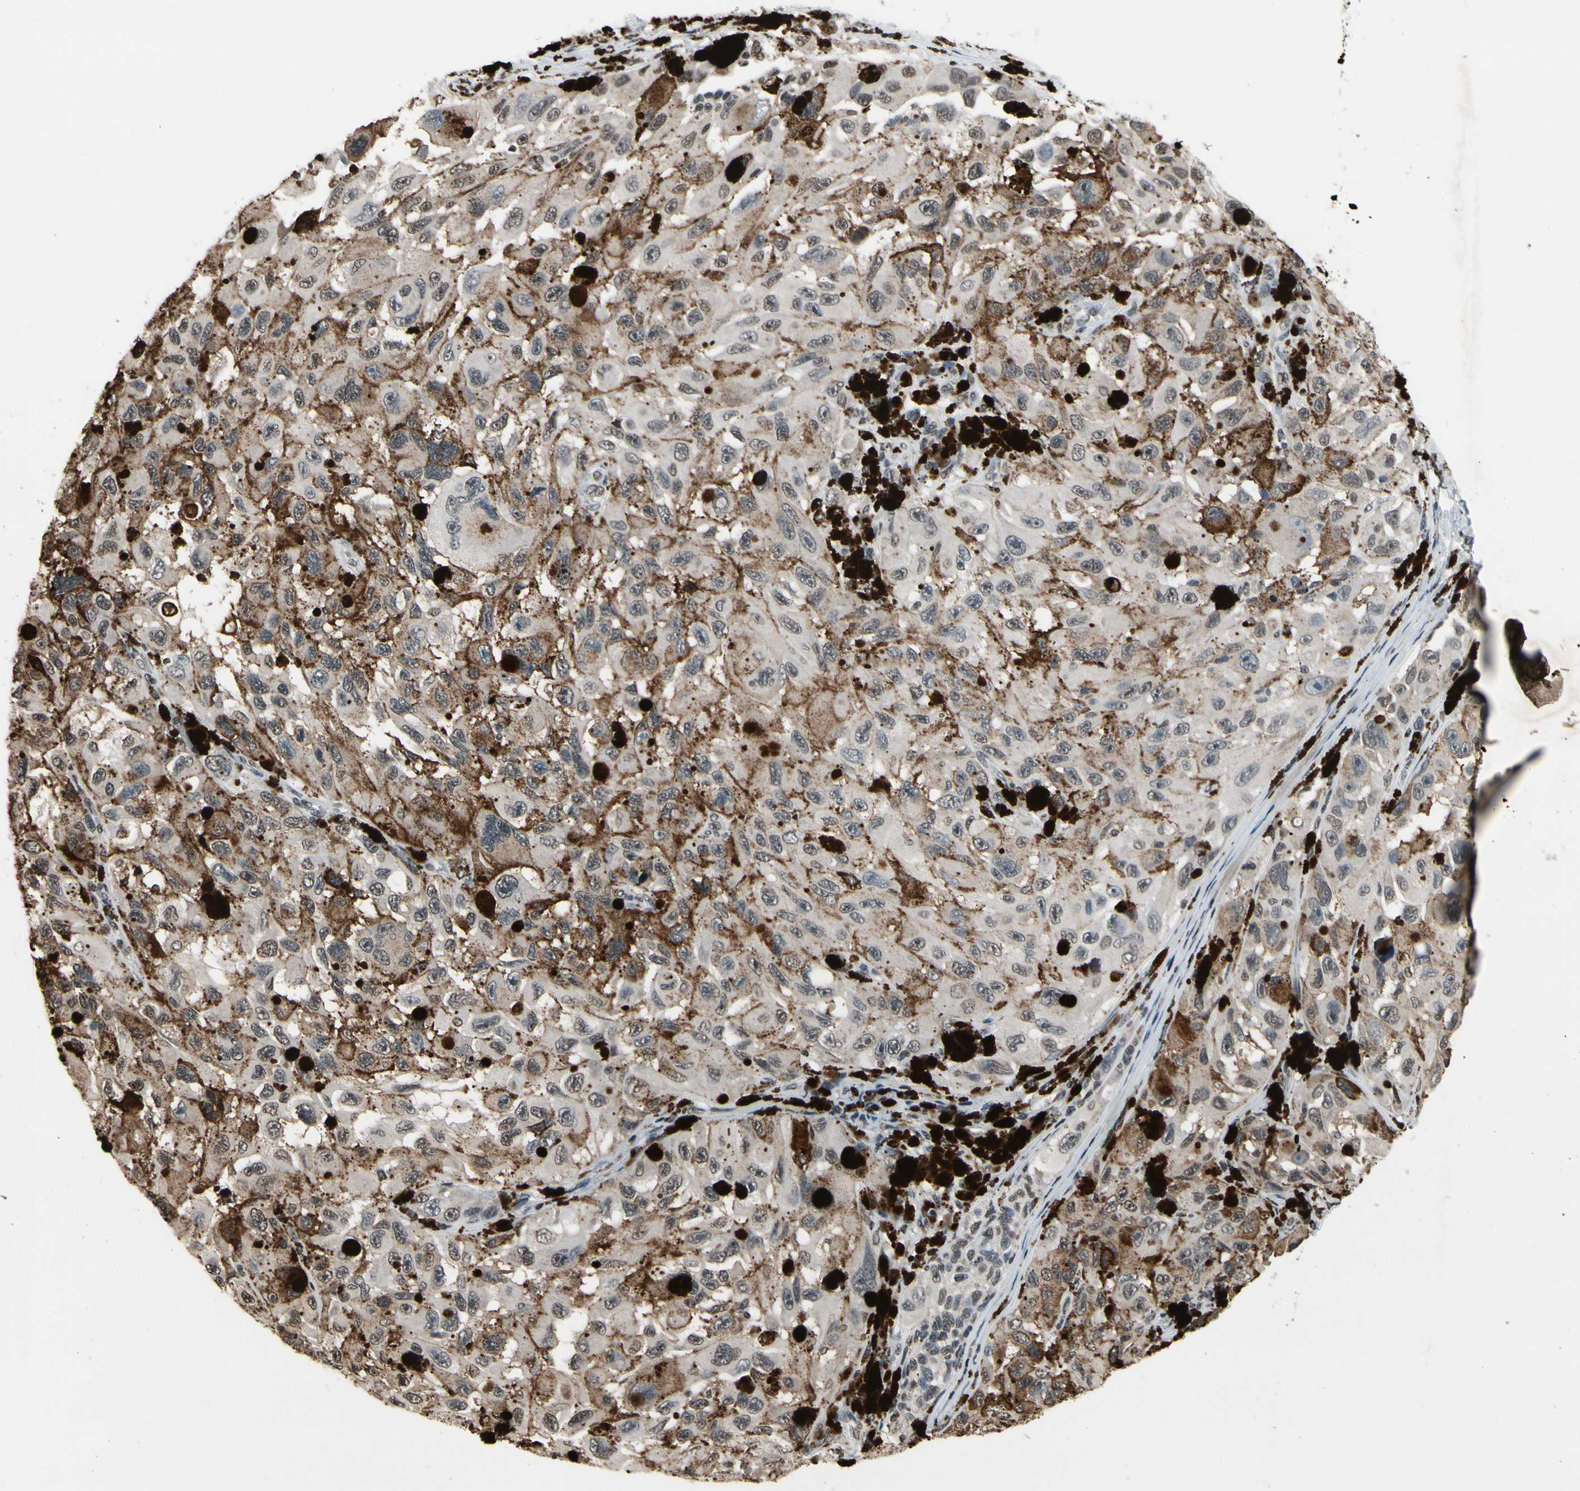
{"staining": {"intensity": "negative", "quantity": "none", "location": "none"}, "tissue": "melanoma", "cell_type": "Tumor cells", "image_type": "cancer", "snomed": [{"axis": "morphology", "description": "Malignant melanoma, NOS"}, {"axis": "topography", "description": "Skin"}], "caption": "Tumor cells are negative for protein expression in human melanoma.", "gene": "HIPK2", "patient": {"sex": "female", "age": 73}}